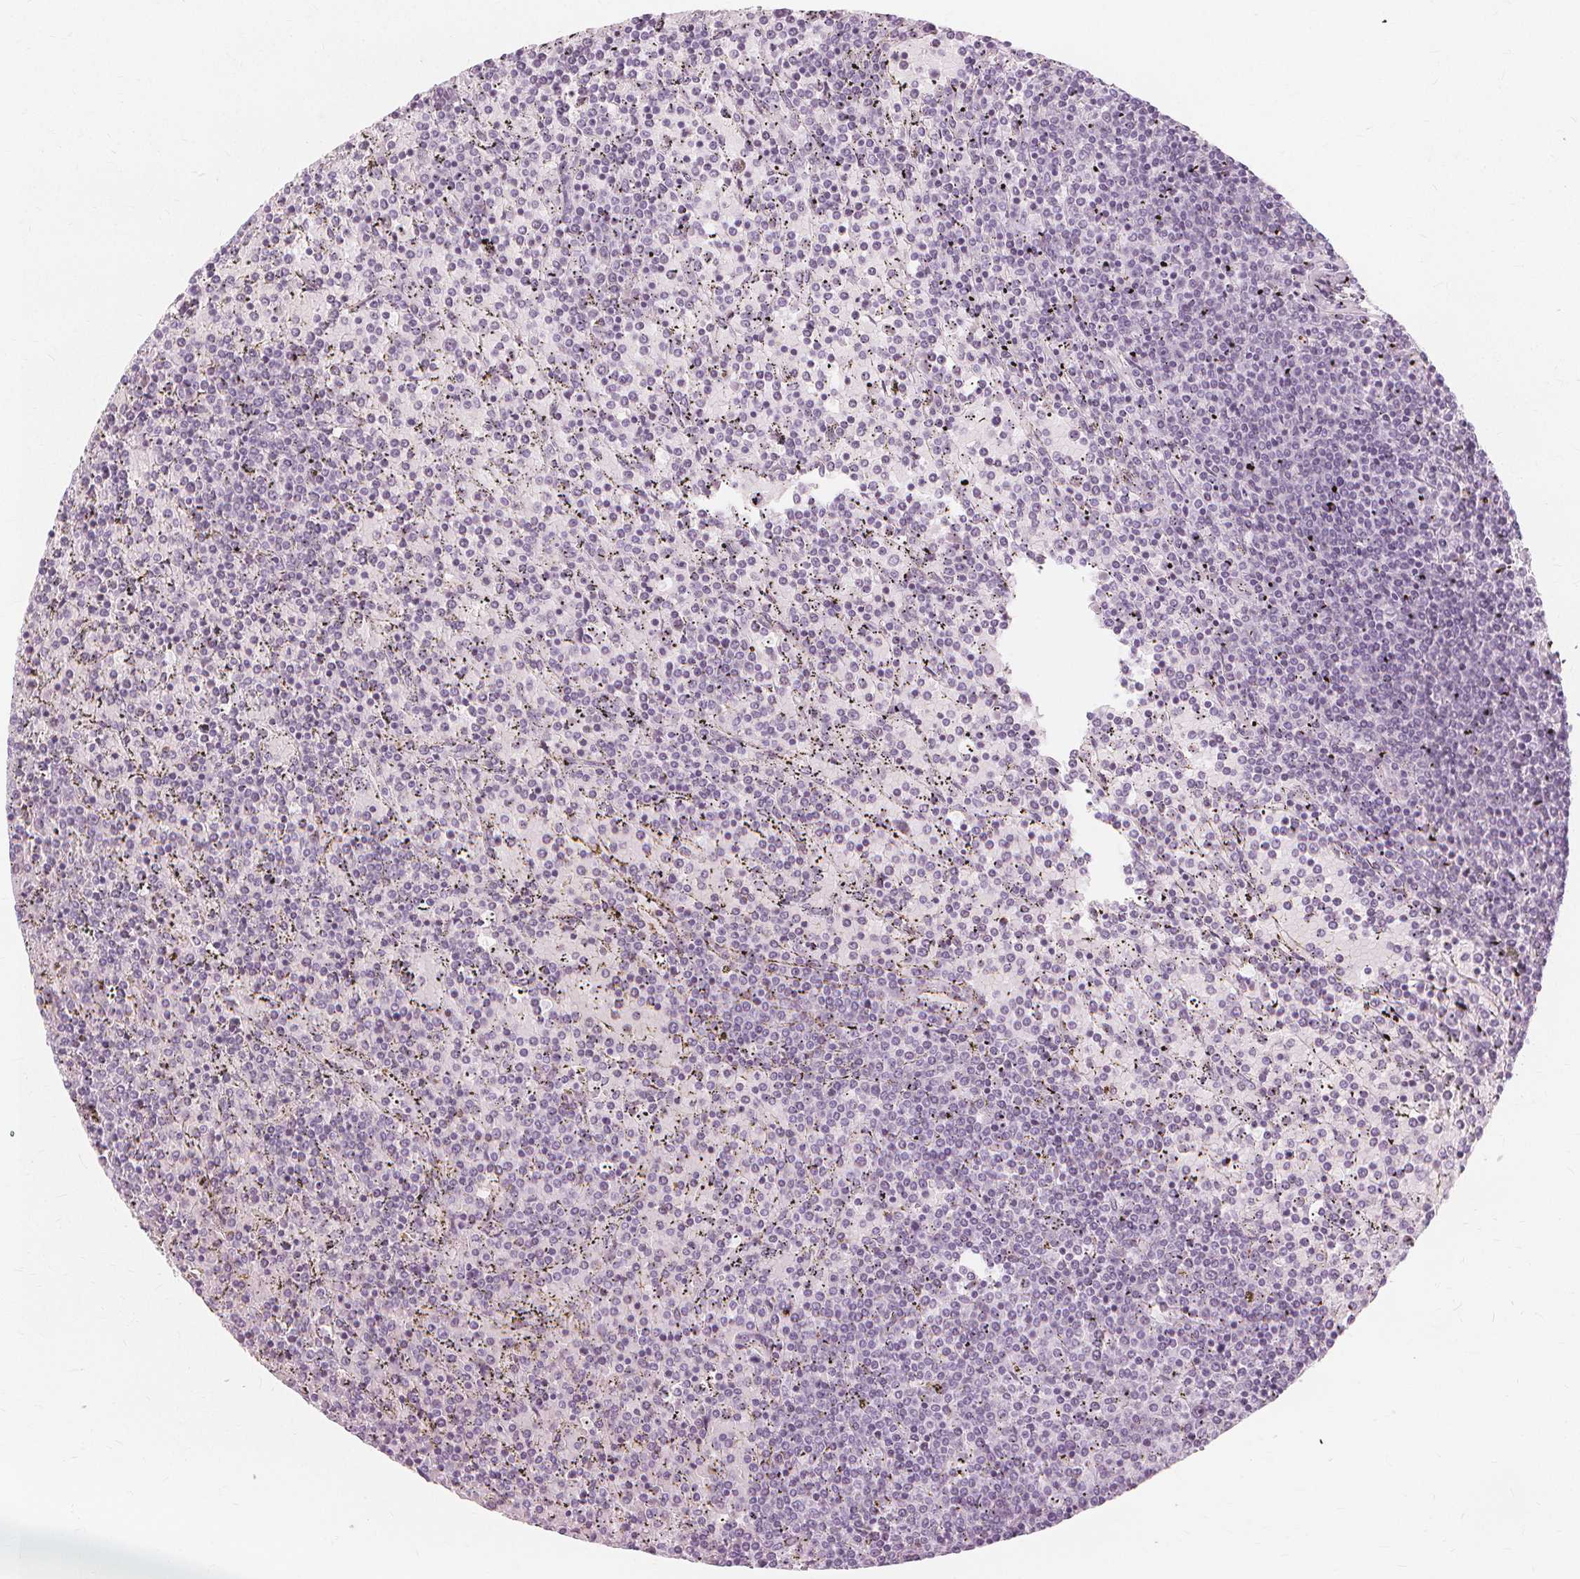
{"staining": {"intensity": "negative", "quantity": "none", "location": "none"}, "tissue": "lymphoma", "cell_type": "Tumor cells", "image_type": "cancer", "snomed": [{"axis": "morphology", "description": "Malignant lymphoma, non-Hodgkin's type, Low grade"}, {"axis": "topography", "description": "Spleen"}], "caption": "Immunohistochemistry (IHC) photomicrograph of low-grade malignant lymphoma, non-Hodgkin's type stained for a protein (brown), which displays no positivity in tumor cells.", "gene": "TFF1", "patient": {"sex": "female", "age": 77}}